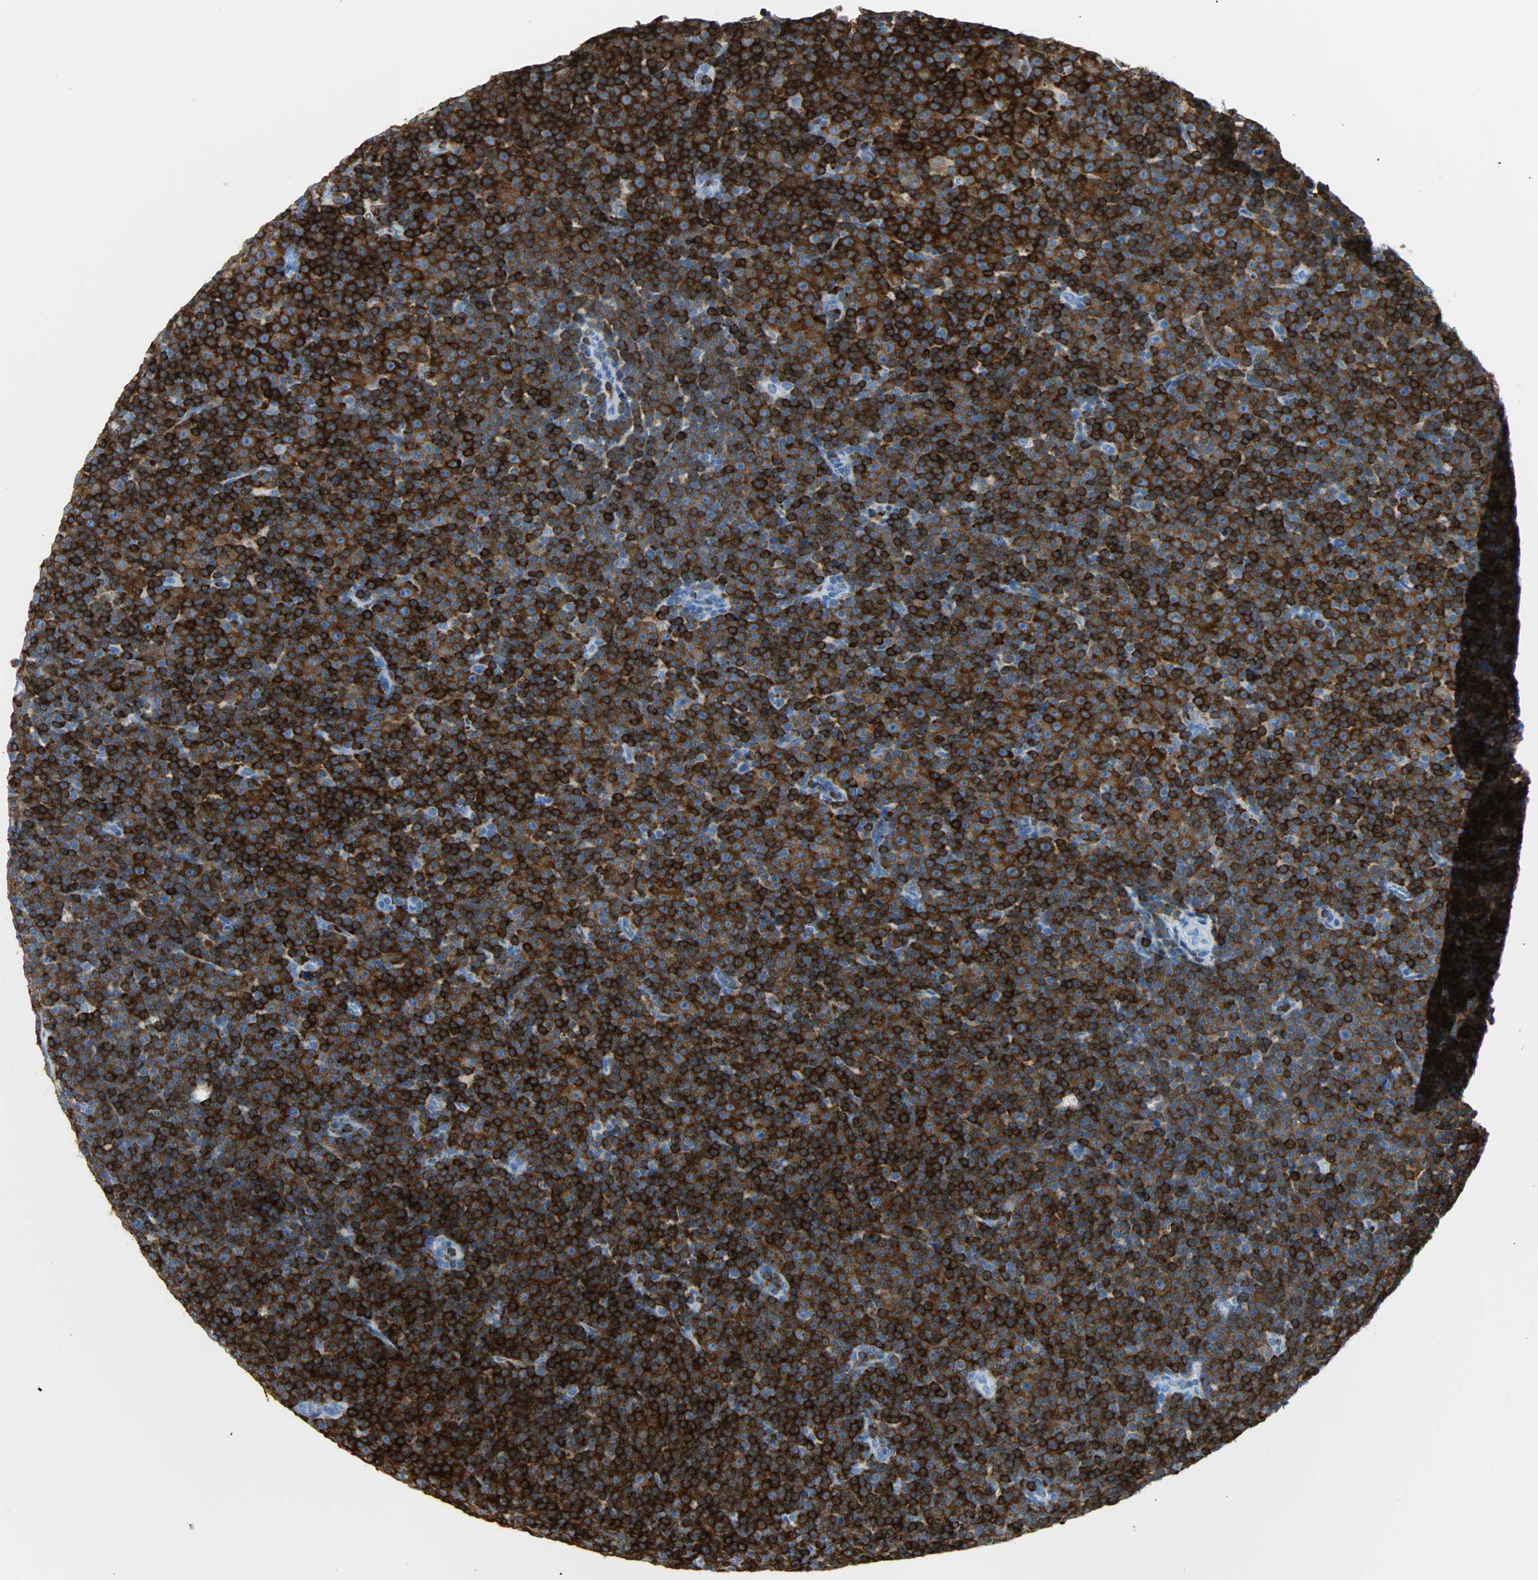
{"staining": {"intensity": "strong", "quantity": ">75%", "location": "cytoplasmic/membranous"}, "tissue": "lymphoma", "cell_type": "Tumor cells", "image_type": "cancer", "snomed": [{"axis": "morphology", "description": "Malignant lymphoma, non-Hodgkin's type, Low grade"}, {"axis": "topography", "description": "Lymph node"}], "caption": "Protein analysis of lymphoma tissue displays strong cytoplasmic/membranous staining in approximately >75% of tumor cells.", "gene": "PTPN6", "patient": {"sex": "female", "age": 67}}